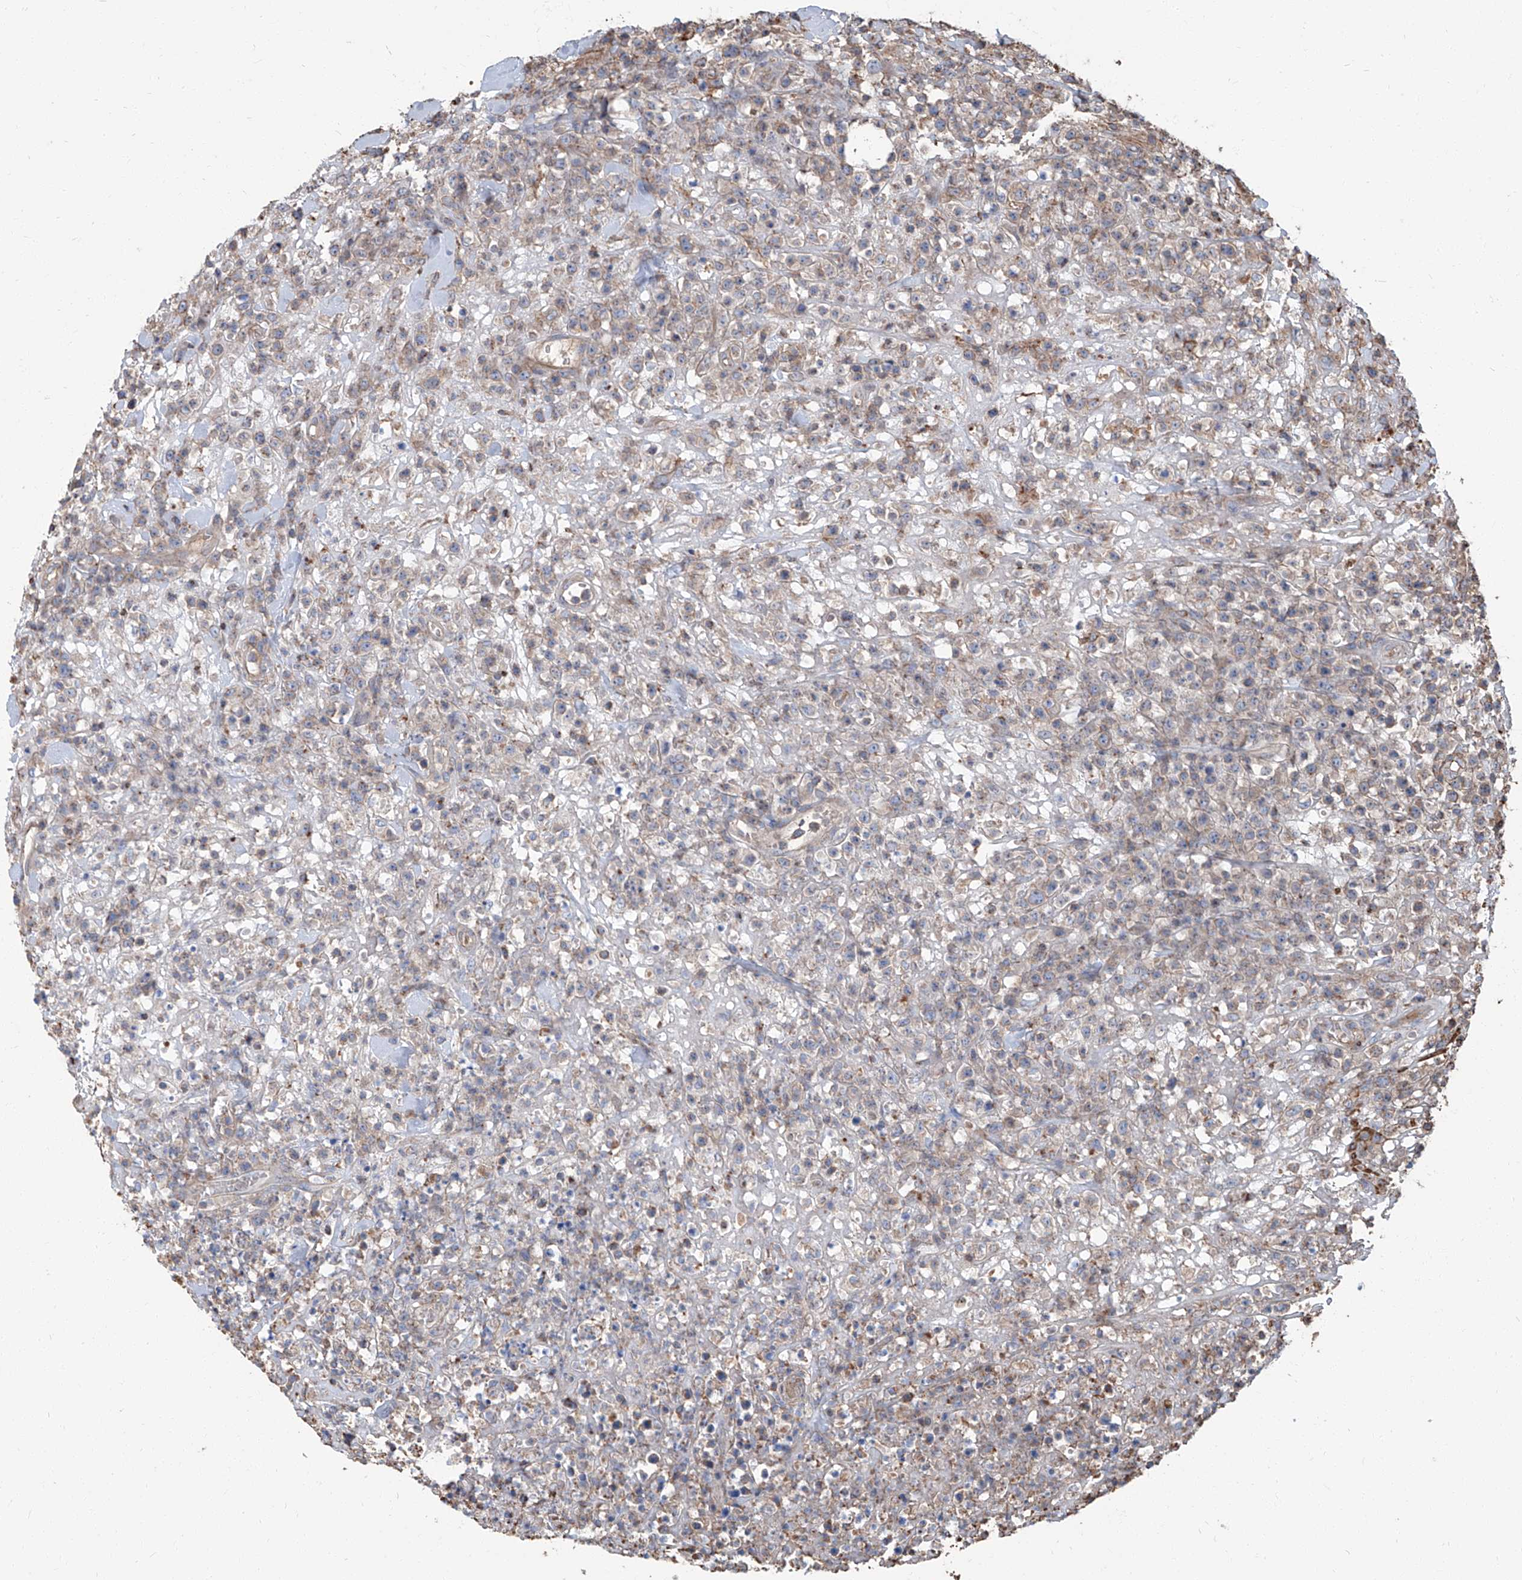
{"staining": {"intensity": "negative", "quantity": "none", "location": "none"}, "tissue": "lymphoma", "cell_type": "Tumor cells", "image_type": "cancer", "snomed": [{"axis": "morphology", "description": "Malignant lymphoma, non-Hodgkin's type, High grade"}, {"axis": "topography", "description": "Colon"}], "caption": "Histopathology image shows no protein expression in tumor cells of lymphoma tissue.", "gene": "PIEZO2", "patient": {"sex": "female", "age": 53}}